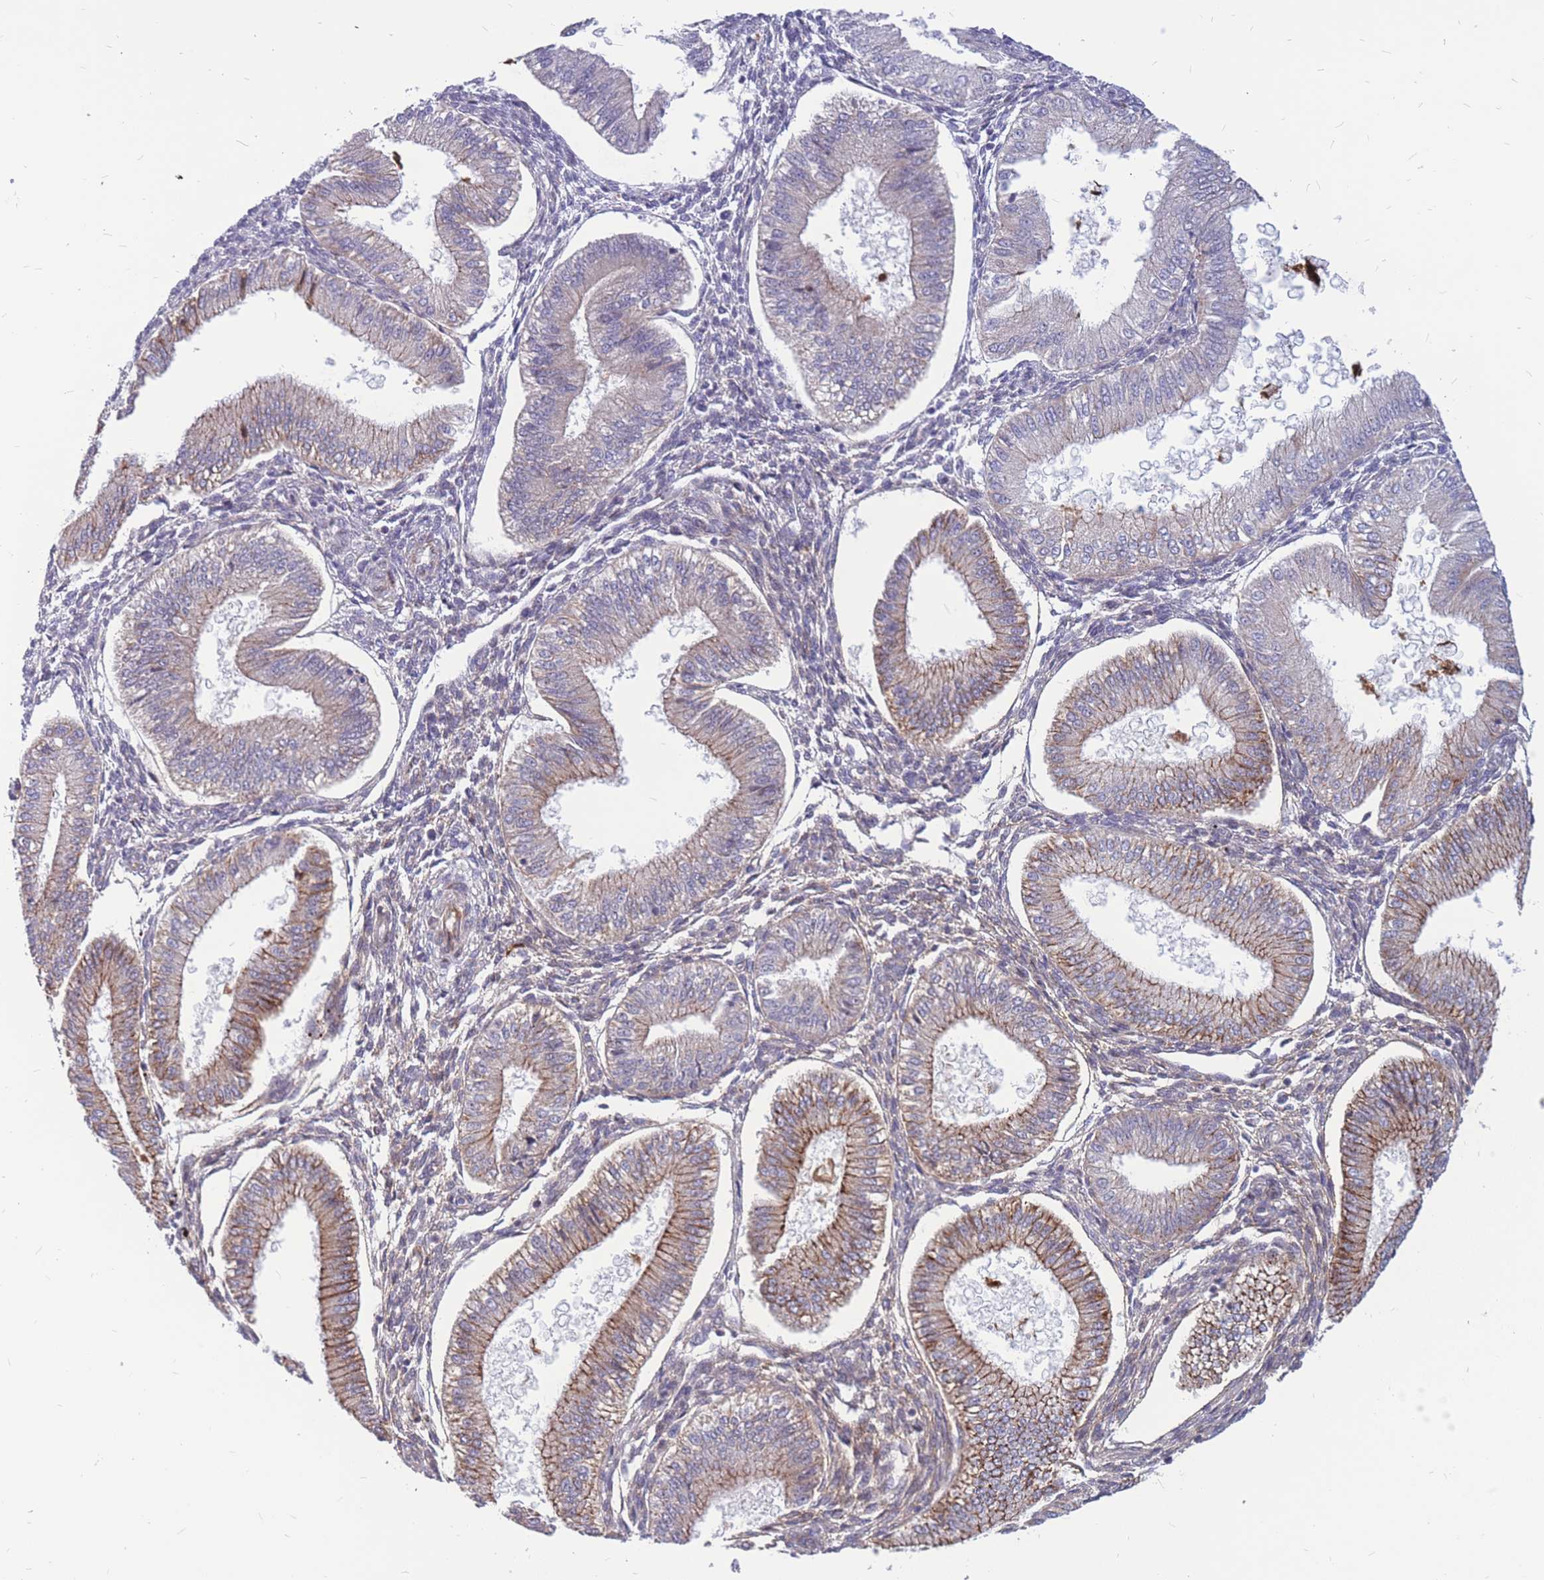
{"staining": {"intensity": "negative", "quantity": "none", "location": "none"}, "tissue": "endometrium", "cell_type": "Cells in endometrial stroma", "image_type": "normal", "snomed": [{"axis": "morphology", "description": "Normal tissue, NOS"}, {"axis": "topography", "description": "Endometrium"}], "caption": "The image exhibits no significant expression in cells in endometrial stroma of endometrium.", "gene": "ADD2", "patient": {"sex": "female", "age": 39}}